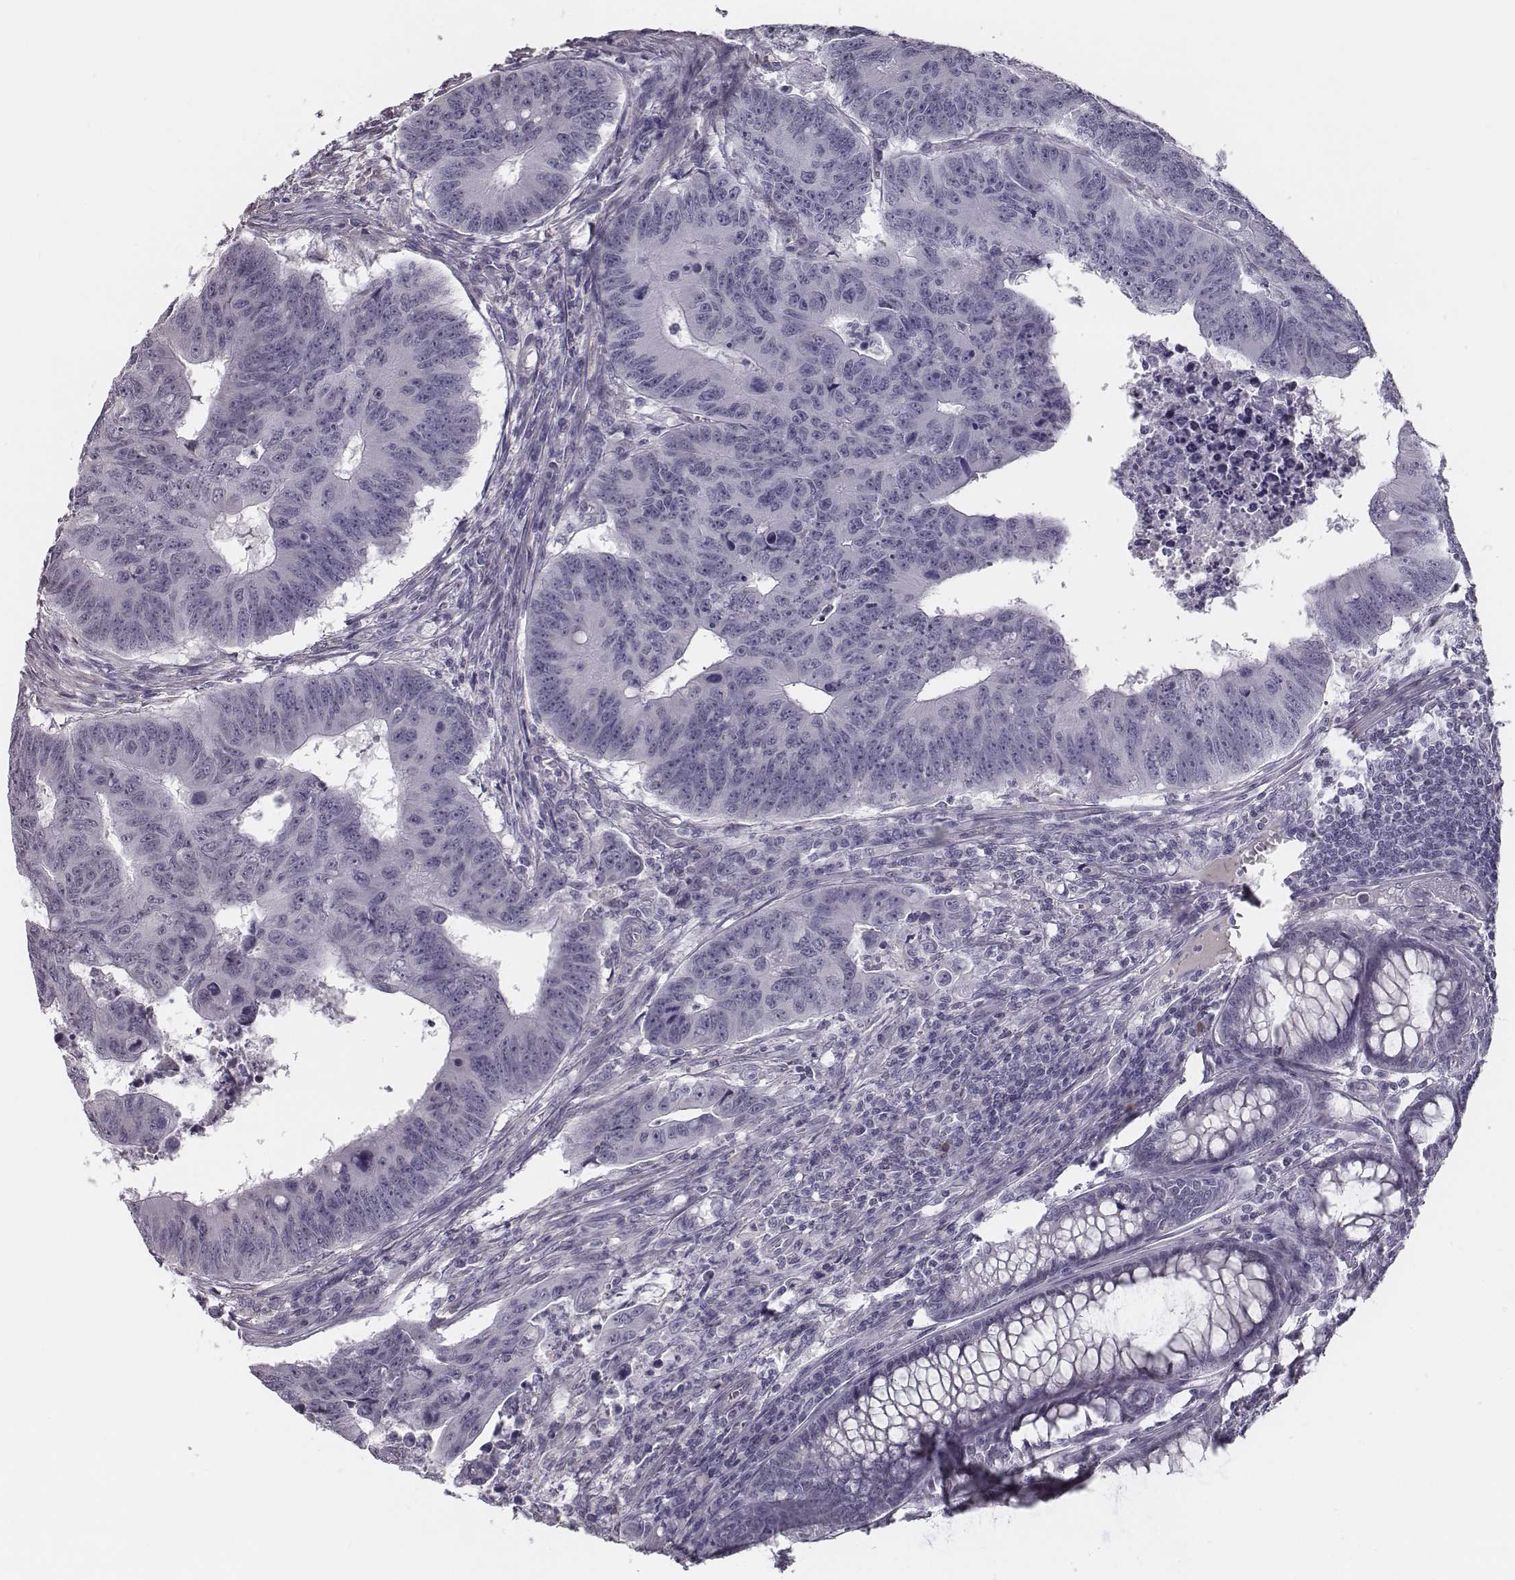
{"staining": {"intensity": "negative", "quantity": "none", "location": "none"}, "tissue": "colorectal cancer", "cell_type": "Tumor cells", "image_type": "cancer", "snomed": [{"axis": "morphology", "description": "Adenocarcinoma, NOS"}, {"axis": "topography", "description": "Rectum"}], "caption": "This is an immunohistochemistry image of colorectal cancer. There is no staining in tumor cells.", "gene": "SEPTIN14", "patient": {"sex": "female", "age": 85}}